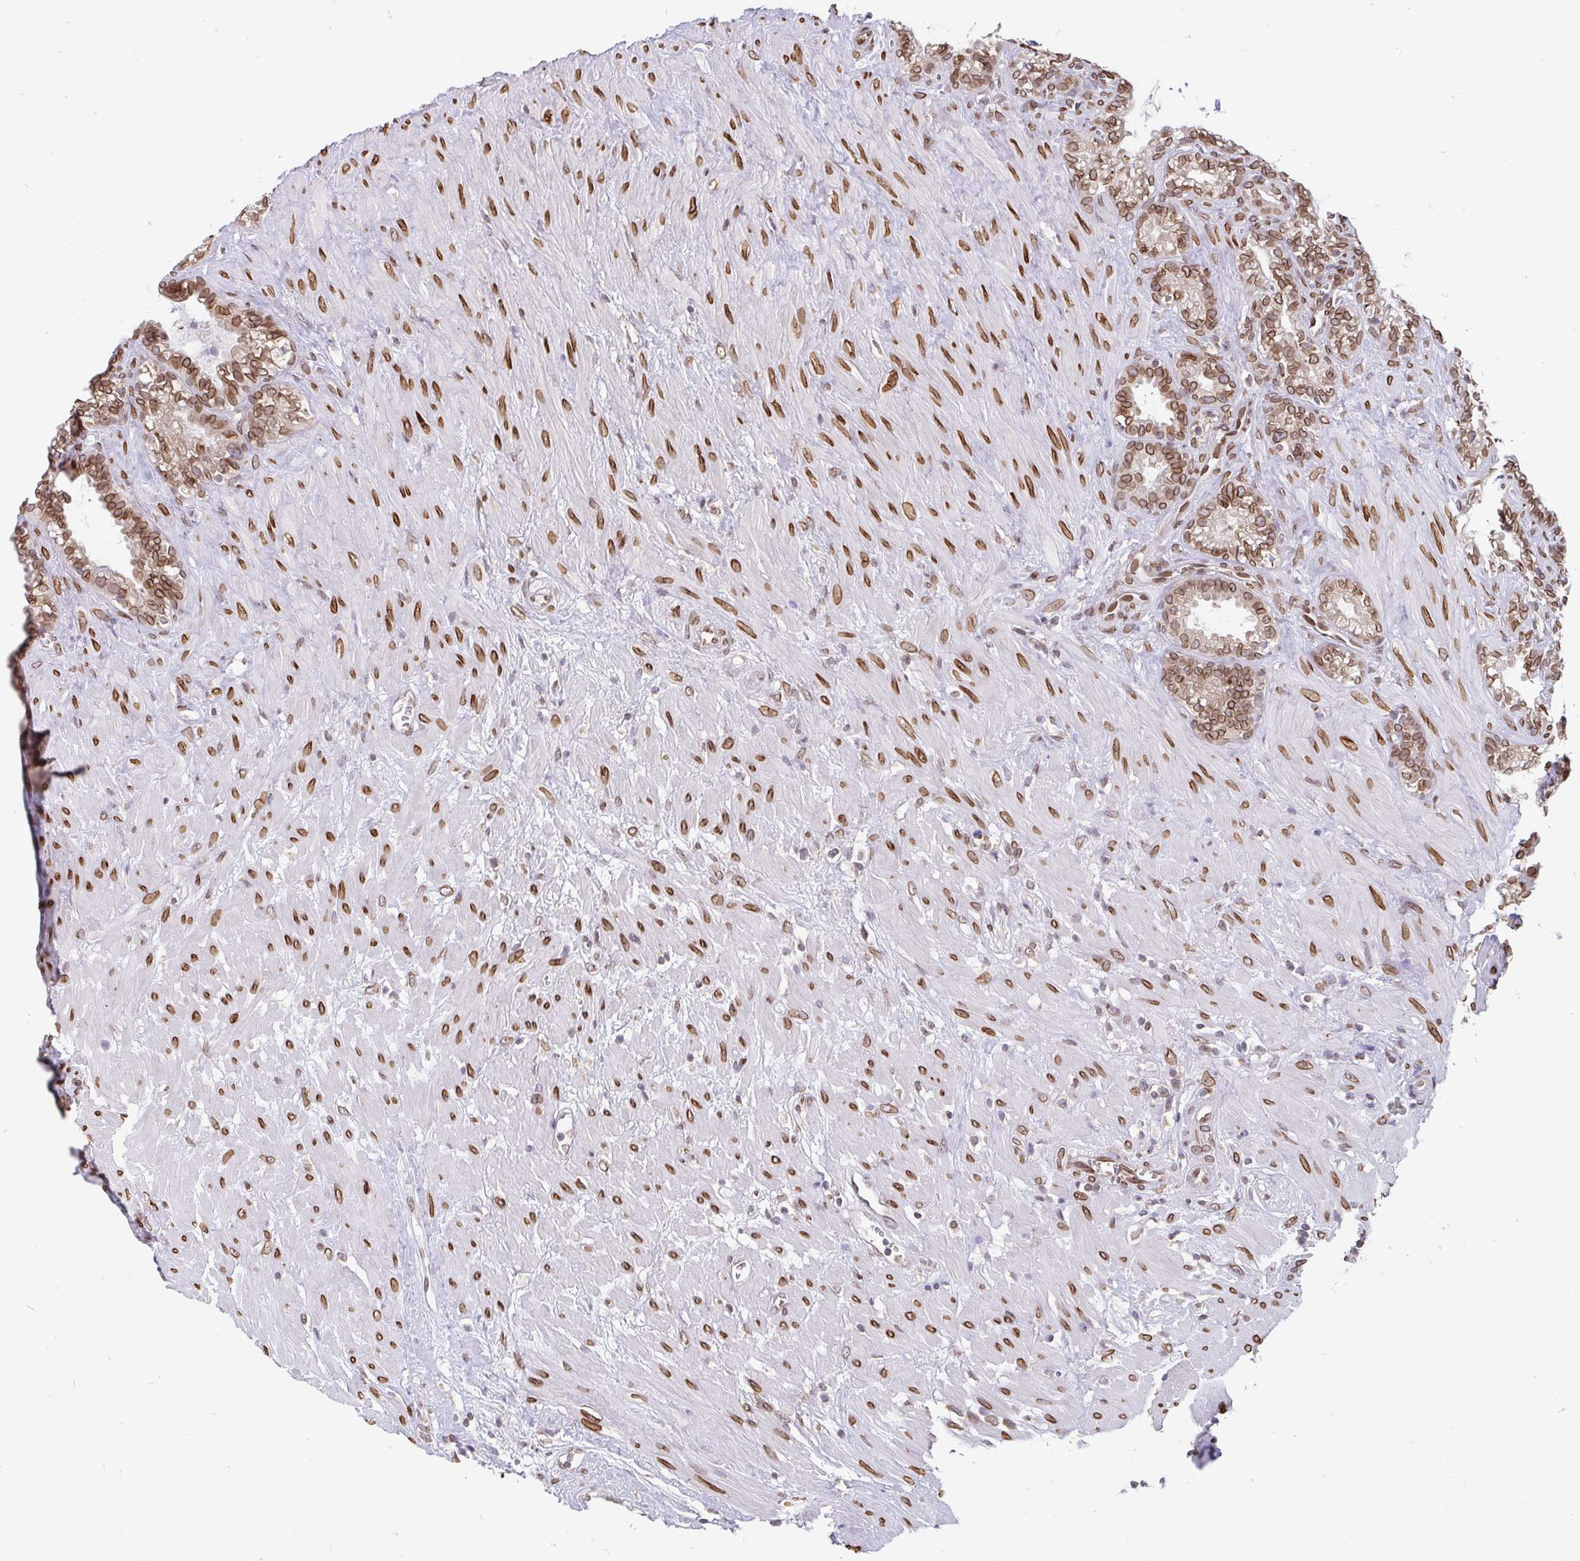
{"staining": {"intensity": "moderate", "quantity": ">75%", "location": "cytoplasmic/membranous,nuclear"}, "tissue": "seminal vesicle", "cell_type": "Glandular cells", "image_type": "normal", "snomed": [{"axis": "morphology", "description": "Normal tissue, NOS"}, {"axis": "topography", "description": "Seminal veicle"}], "caption": "Immunohistochemical staining of normal human seminal vesicle reveals medium levels of moderate cytoplasmic/membranous,nuclear positivity in approximately >75% of glandular cells. (Stains: DAB in brown, nuclei in blue, Microscopy: brightfield microscopy at high magnification).", "gene": "EMD", "patient": {"sex": "male", "age": 76}}